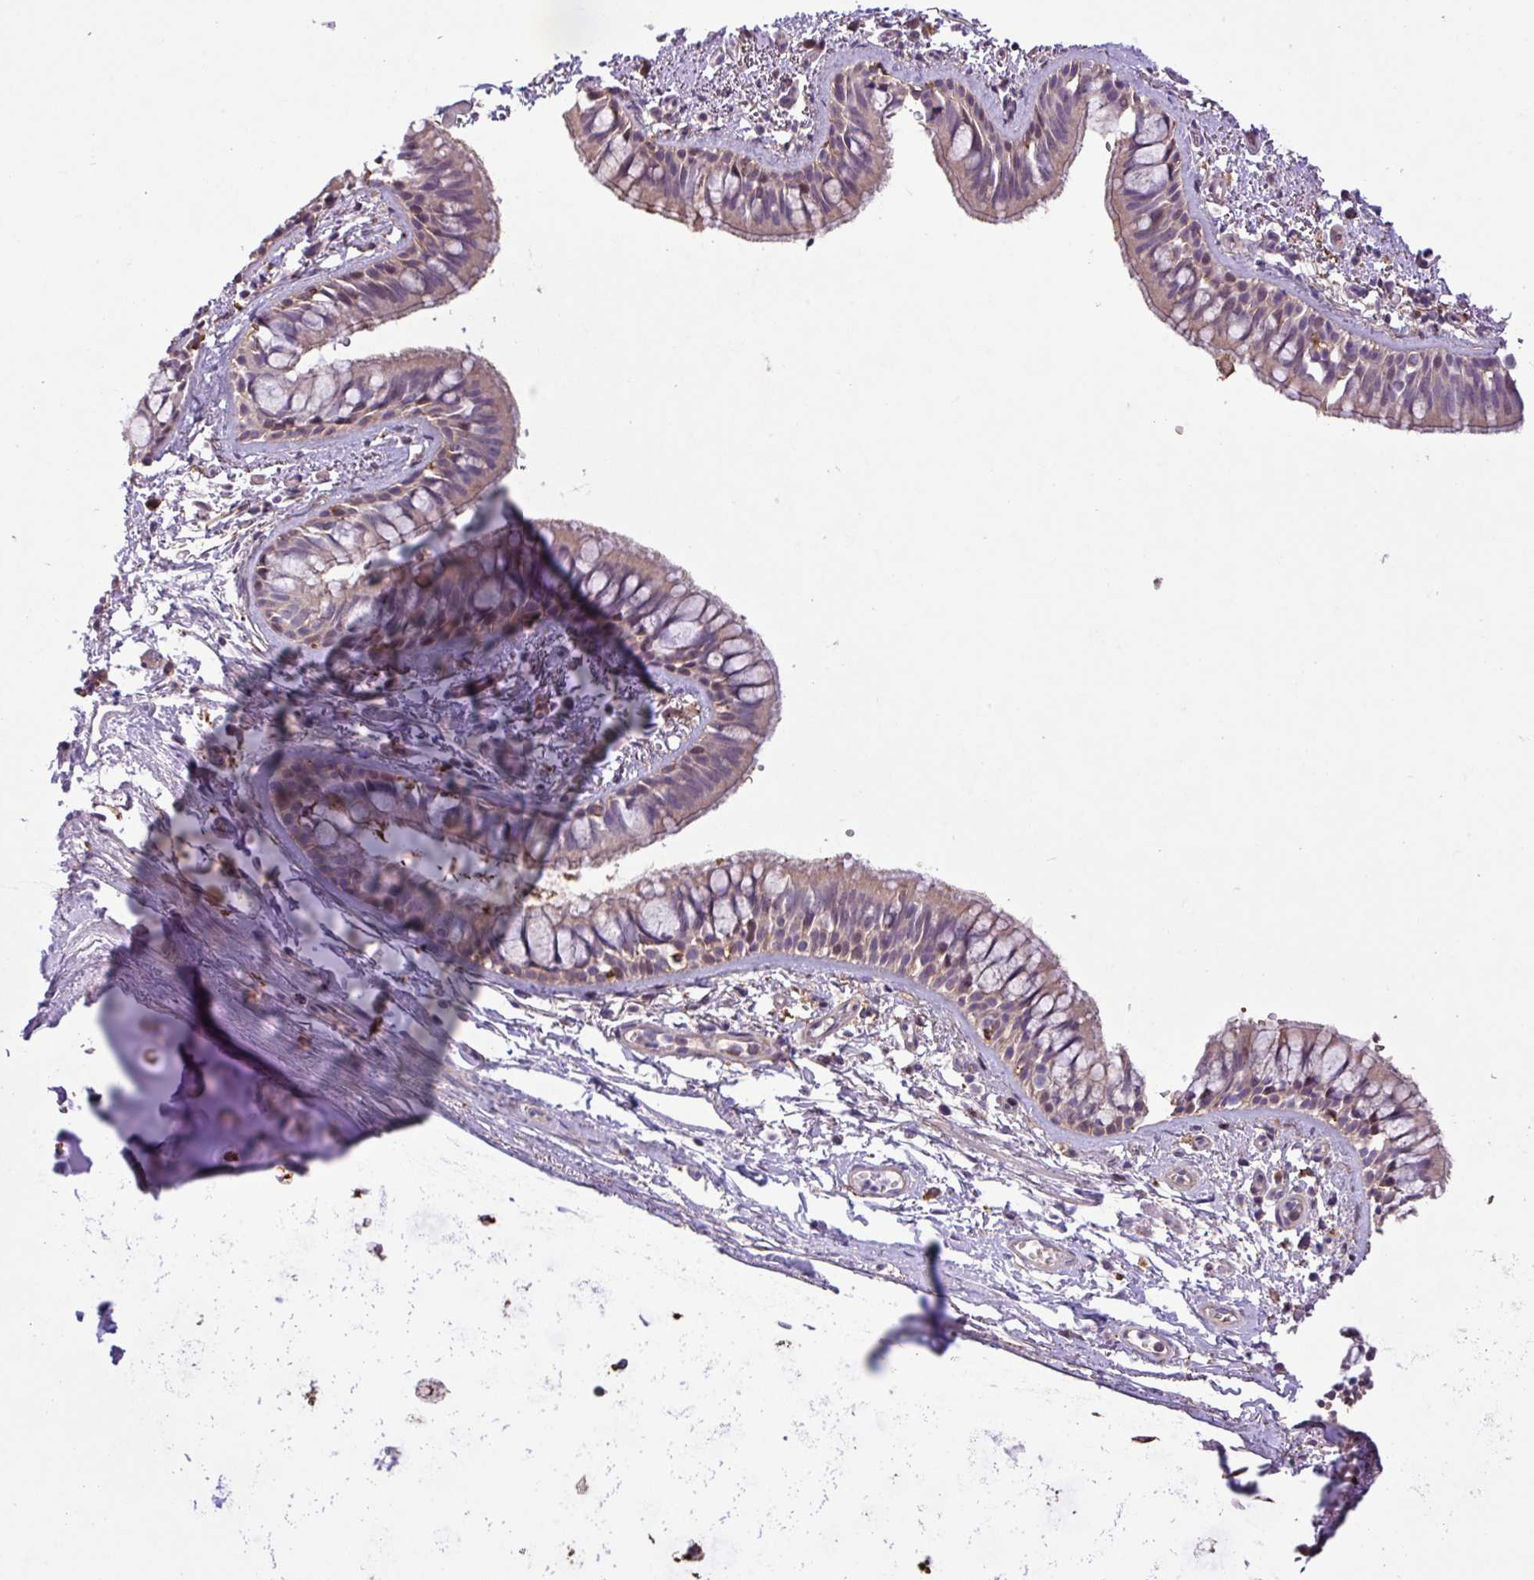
{"staining": {"intensity": "weak", "quantity": "<25%", "location": "cytoplasmic/membranous,nuclear"}, "tissue": "bronchus", "cell_type": "Respiratory epithelial cells", "image_type": "normal", "snomed": [{"axis": "morphology", "description": "Normal tissue, NOS"}, {"axis": "topography", "description": "Lymph node"}, {"axis": "topography", "description": "Cartilage tissue"}, {"axis": "topography", "description": "Bronchus"}], "caption": "High magnification brightfield microscopy of normal bronchus stained with DAB (3,3'-diaminobenzidine) (brown) and counterstained with hematoxylin (blue): respiratory epithelial cells show no significant staining. (Brightfield microscopy of DAB (3,3'-diaminobenzidine) IHC at high magnification).", "gene": "RPP25L", "patient": {"sex": "female", "age": 70}}